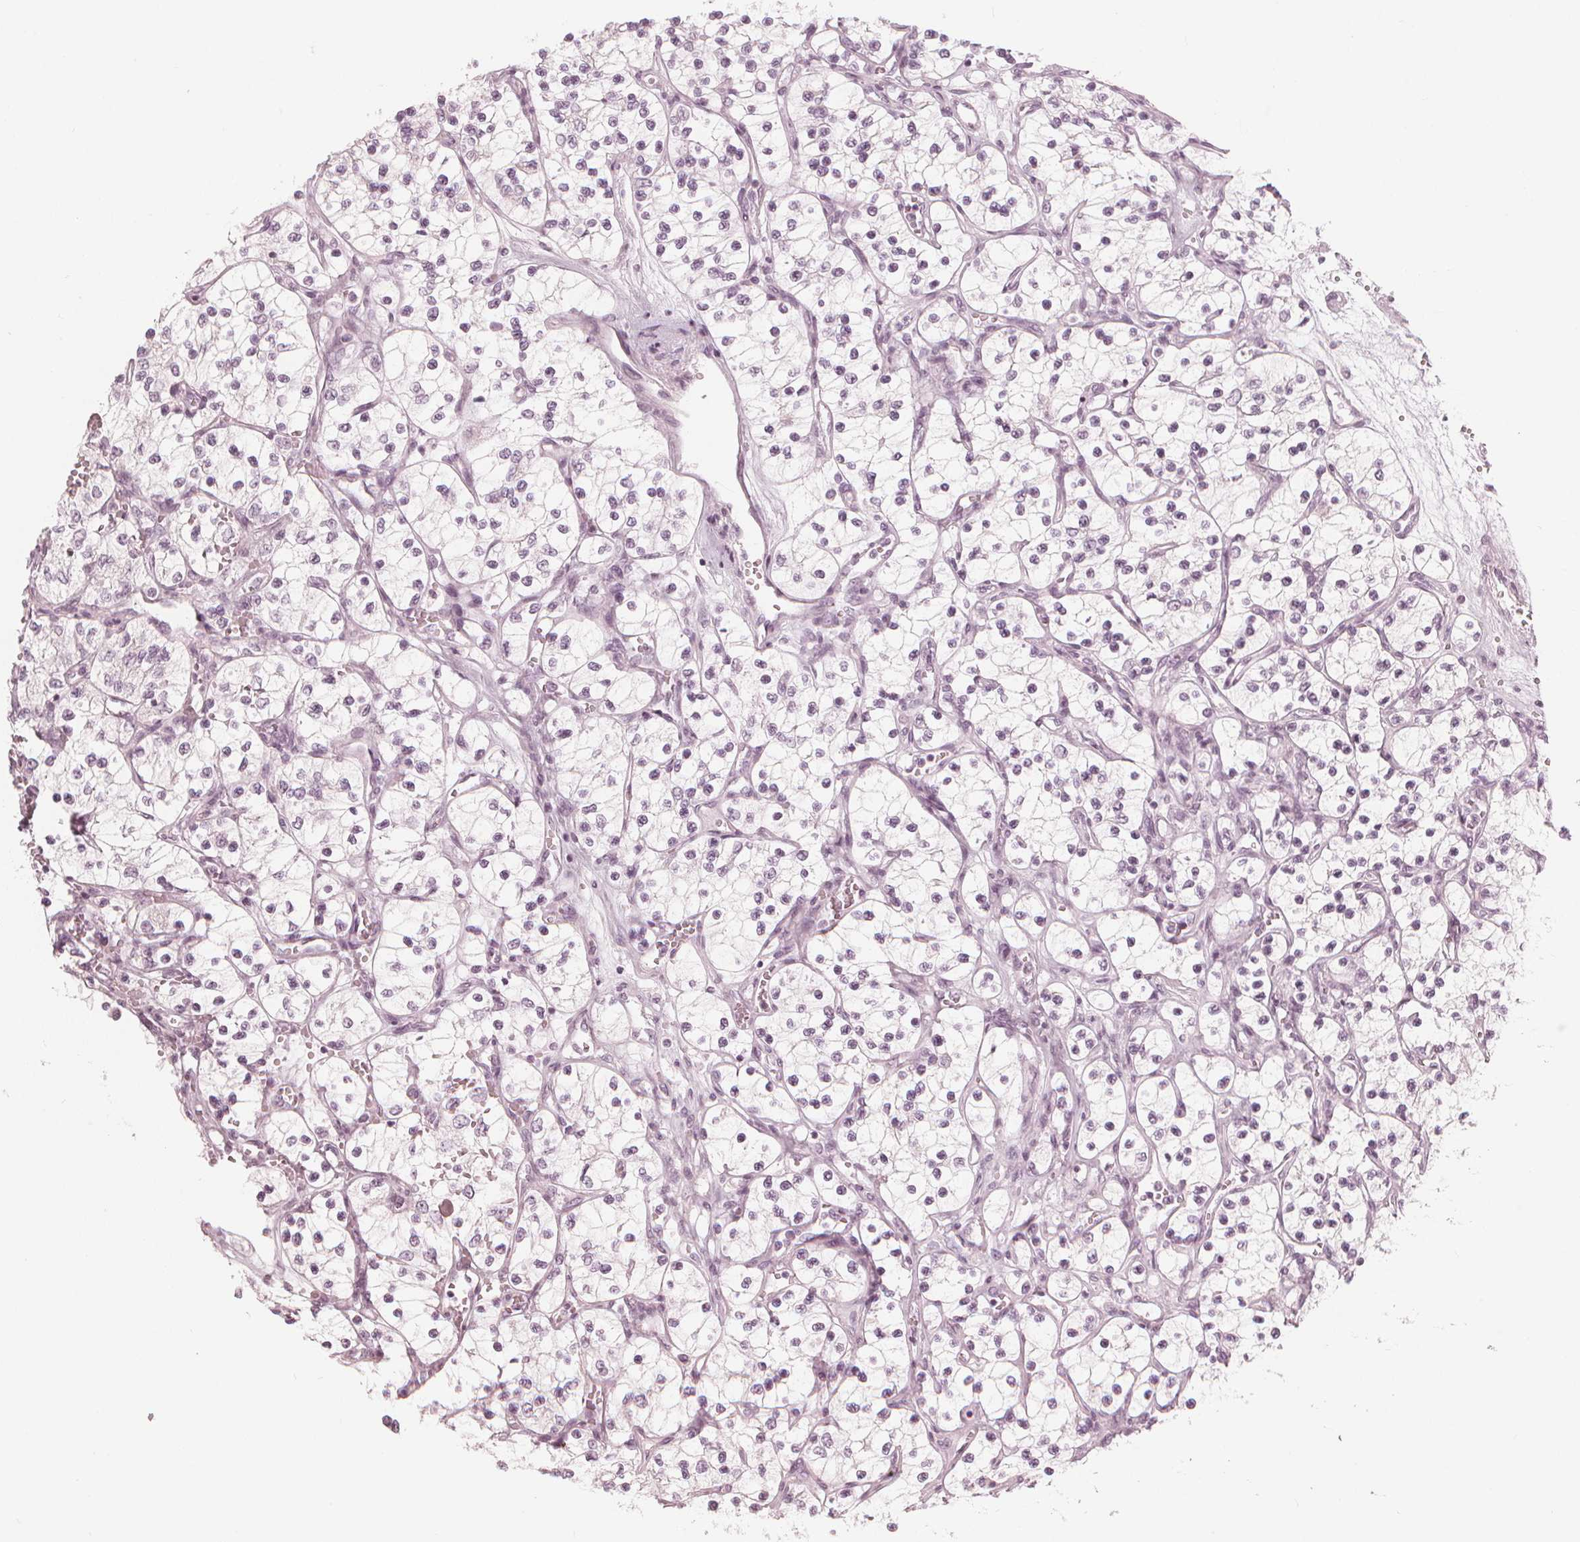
{"staining": {"intensity": "negative", "quantity": "none", "location": "none"}, "tissue": "renal cancer", "cell_type": "Tumor cells", "image_type": "cancer", "snomed": [{"axis": "morphology", "description": "Adenocarcinoma, NOS"}, {"axis": "topography", "description": "Kidney"}], "caption": "An immunohistochemistry photomicrograph of renal cancer (adenocarcinoma) is shown. There is no staining in tumor cells of renal cancer (adenocarcinoma).", "gene": "PAEP", "patient": {"sex": "female", "age": 69}}